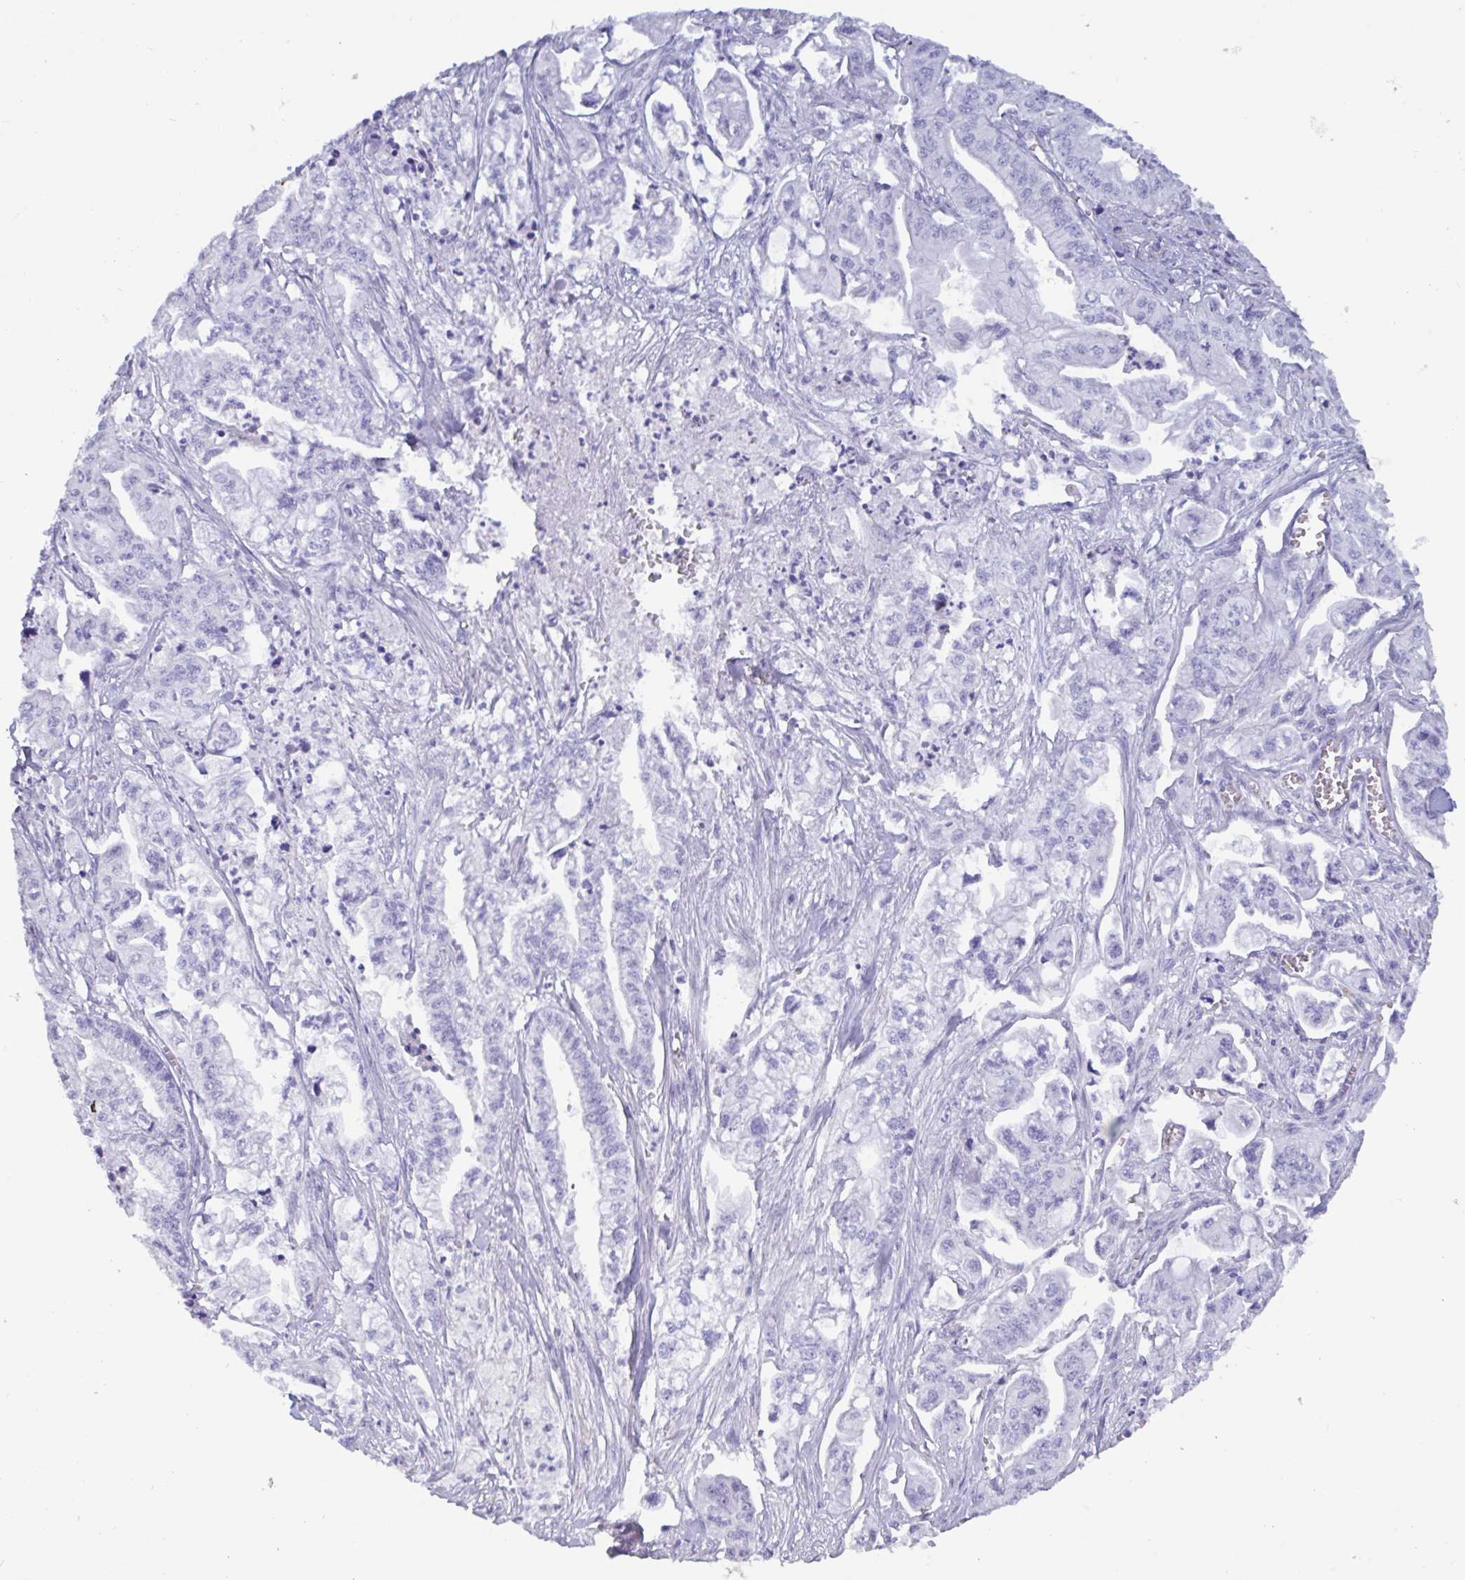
{"staining": {"intensity": "negative", "quantity": "none", "location": "none"}, "tissue": "pancreatic cancer", "cell_type": "Tumor cells", "image_type": "cancer", "snomed": [{"axis": "morphology", "description": "Adenocarcinoma, NOS"}, {"axis": "topography", "description": "Pancreas"}], "caption": "Adenocarcinoma (pancreatic) stained for a protein using immunohistochemistry (IHC) shows no staining tumor cells.", "gene": "TNNC1", "patient": {"sex": "male", "age": 68}}